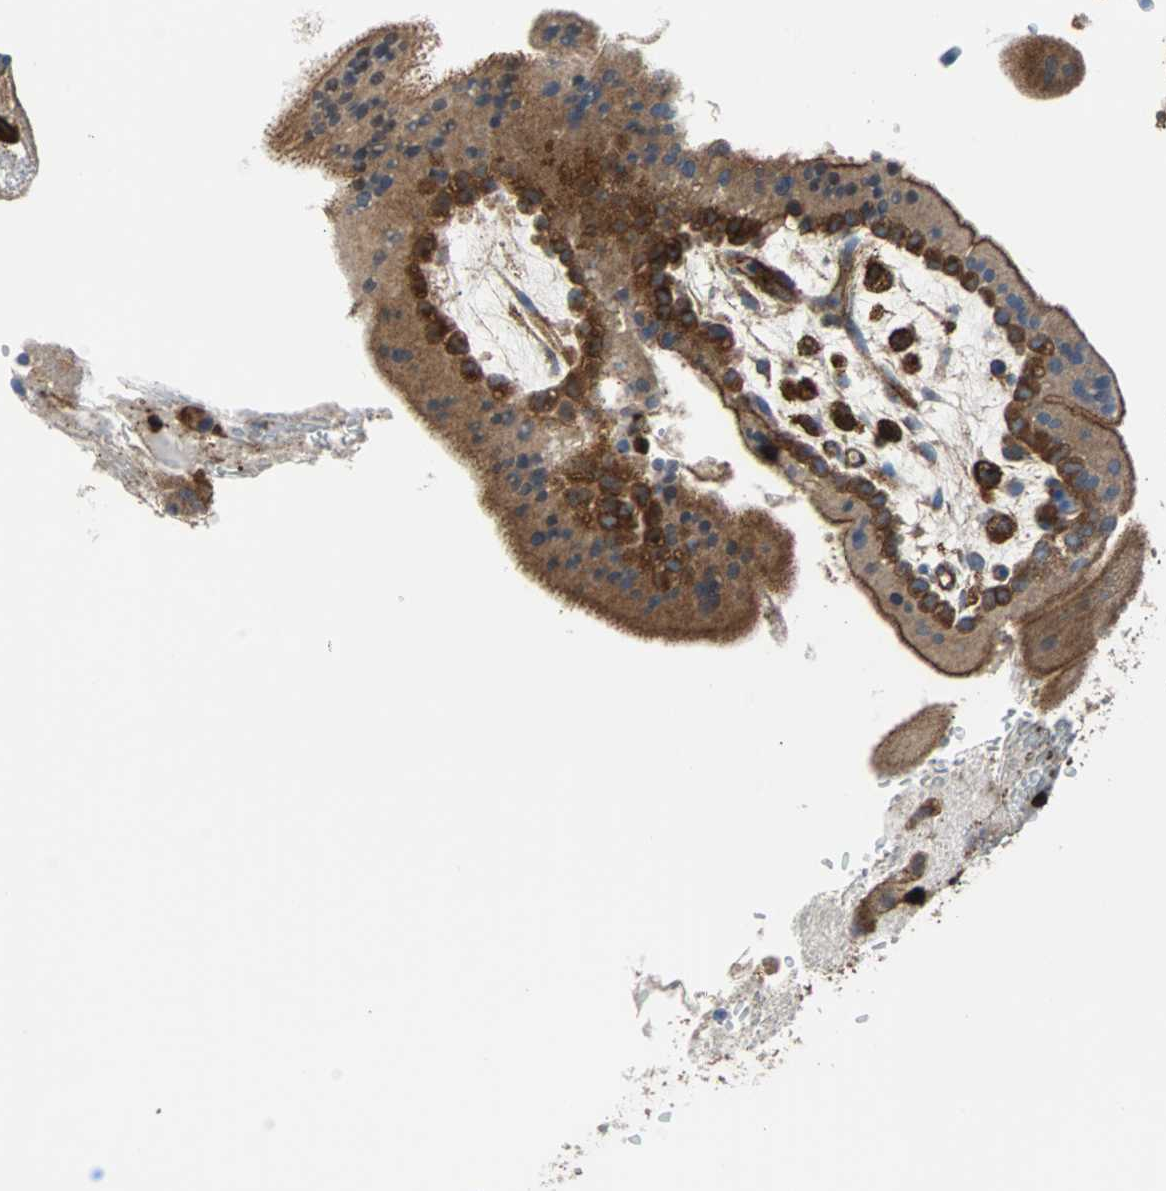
{"staining": {"intensity": "moderate", "quantity": ">75%", "location": "cytoplasmic/membranous"}, "tissue": "placenta", "cell_type": "Decidual cells", "image_type": "normal", "snomed": [{"axis": "morphology", "description": "Normal tissue, NOS"}, {"axis": "topography", "description": "Placenta"}], "caption": "A medium amount of moderate cytoplasmic/membranous staining is seen in about >75% of decidual cells in unremarkable placenta.", "gene": "PLCG2", "patient": {"sex": "female", "age": 35}}